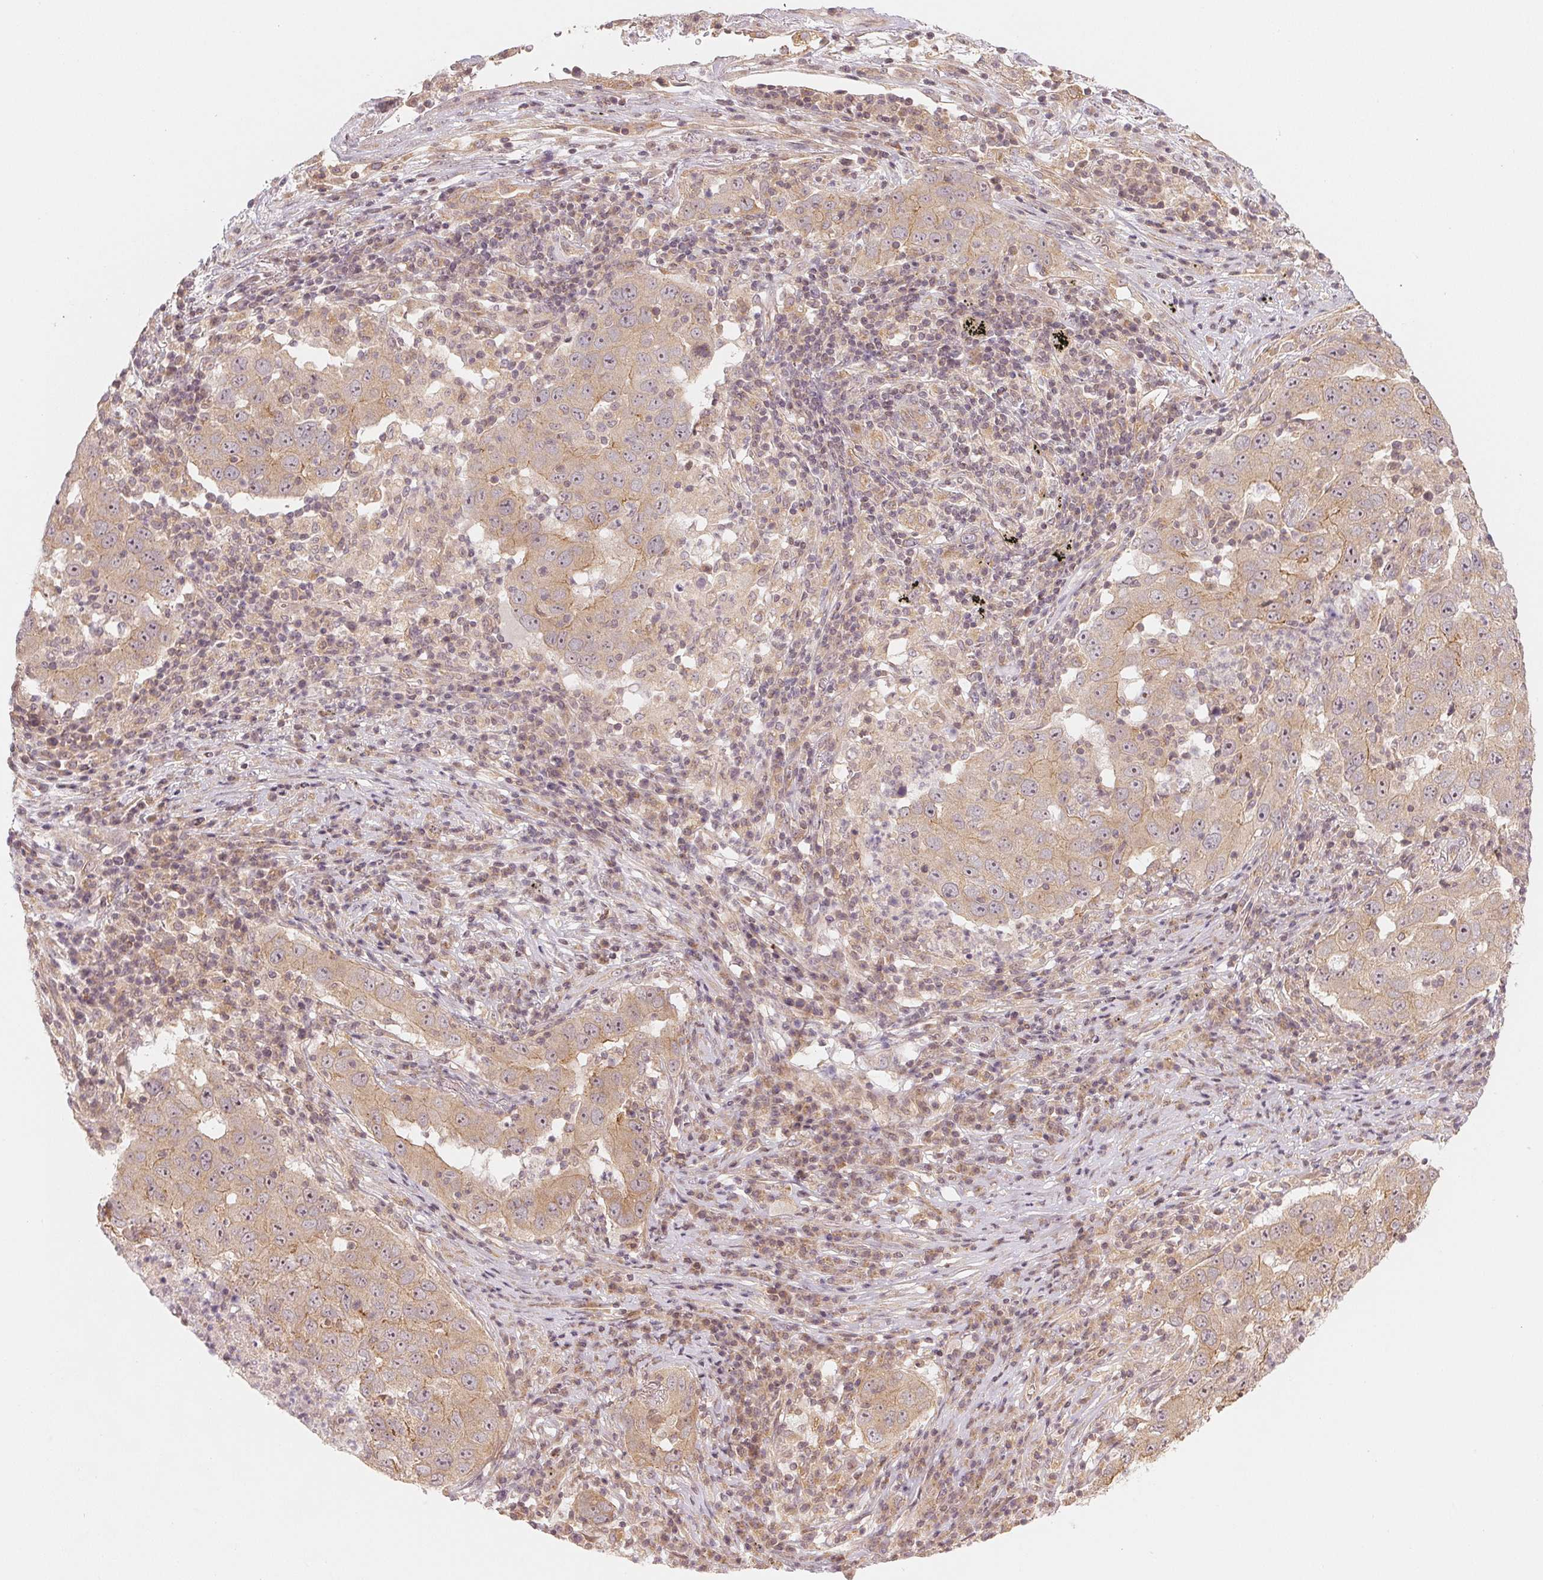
{"staining": {"intensity": "weak", "quantity": ">75%", "location": "cytoplasmic/membranous,nuclear"}, "tissue": "lung cancer", "cell_type": "Tumor cells", "image_type": "cancer", "snomed": [{"axis": "morphology", "description": "Adenocarcinoma, NOS"}, {"axis": "topography", "description": "Lung"}], "caption": "Protein expression analysis of human lung adenocarcinoma reveals weak cytoplasmic/membranous and nuclear expression in about >75% of tumor cells. The protein is stained brown, and the nuclei are stained in blue (DAB IHC with brightfield microscopy, high magnification).", "gene": "WDR54", "patient": {"sex": "male", "age": 73}}